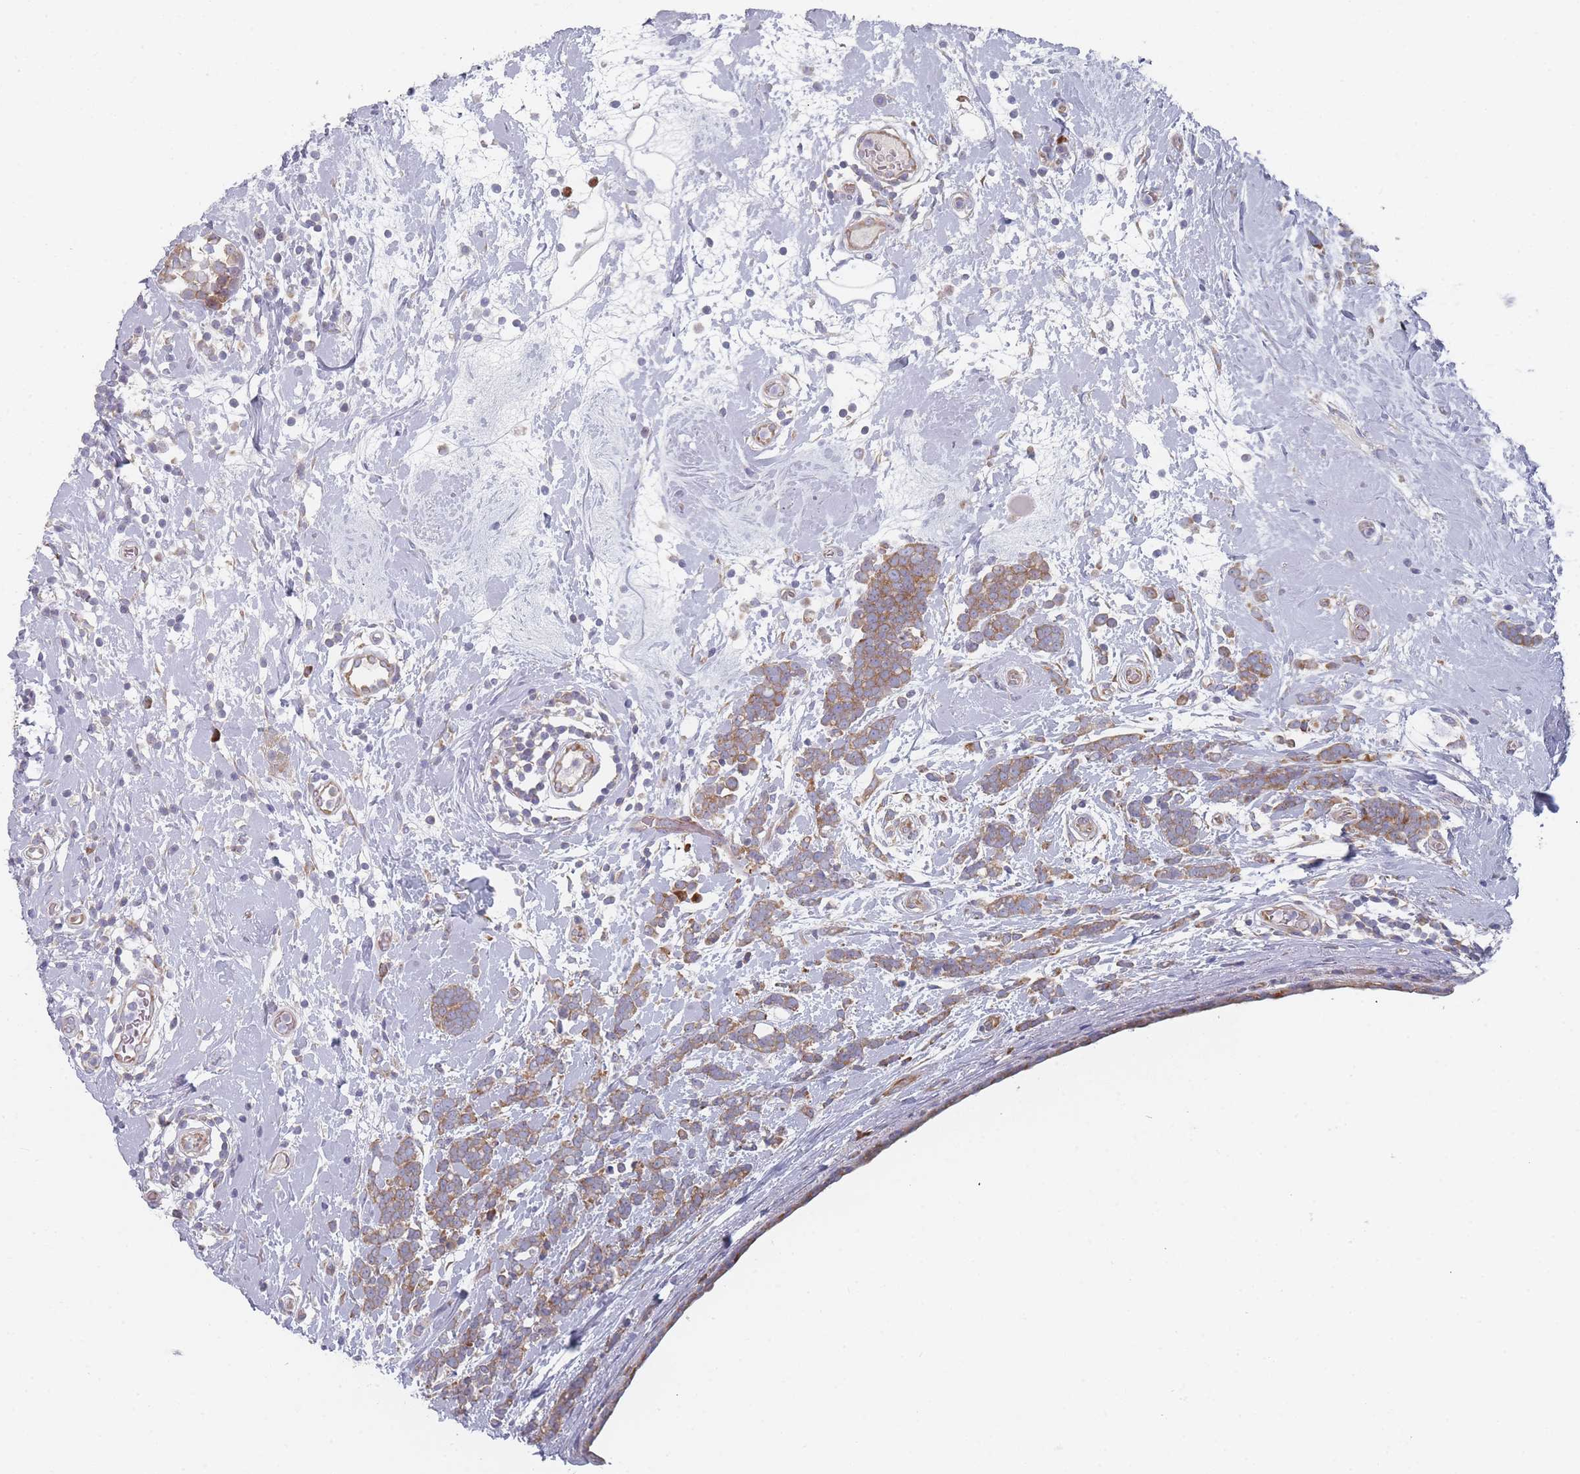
{"staining": {"intensity": "moderate", "quantity": ">75%", "location": "cytoplasmic/membranous"}, "tissue": "breast cancer", "cell_type": "Tumor cells", "image_type": "cancer", "snomed": [{"axis": "morphology", "description": "Lobular carcinoma"}, {"axis": "topography", "description": "Breast"}], "caption": "A high-resolution photomicrograph shows immunohistochemistry (IHC) staining of breast cancer (lobular carcinoma), which exhibits moderate cytoplasmic/membranous staining in approximately >75% of tumor cells.", "gene": "CACNG5", "patient": {"sex": "female", "age": 58}}